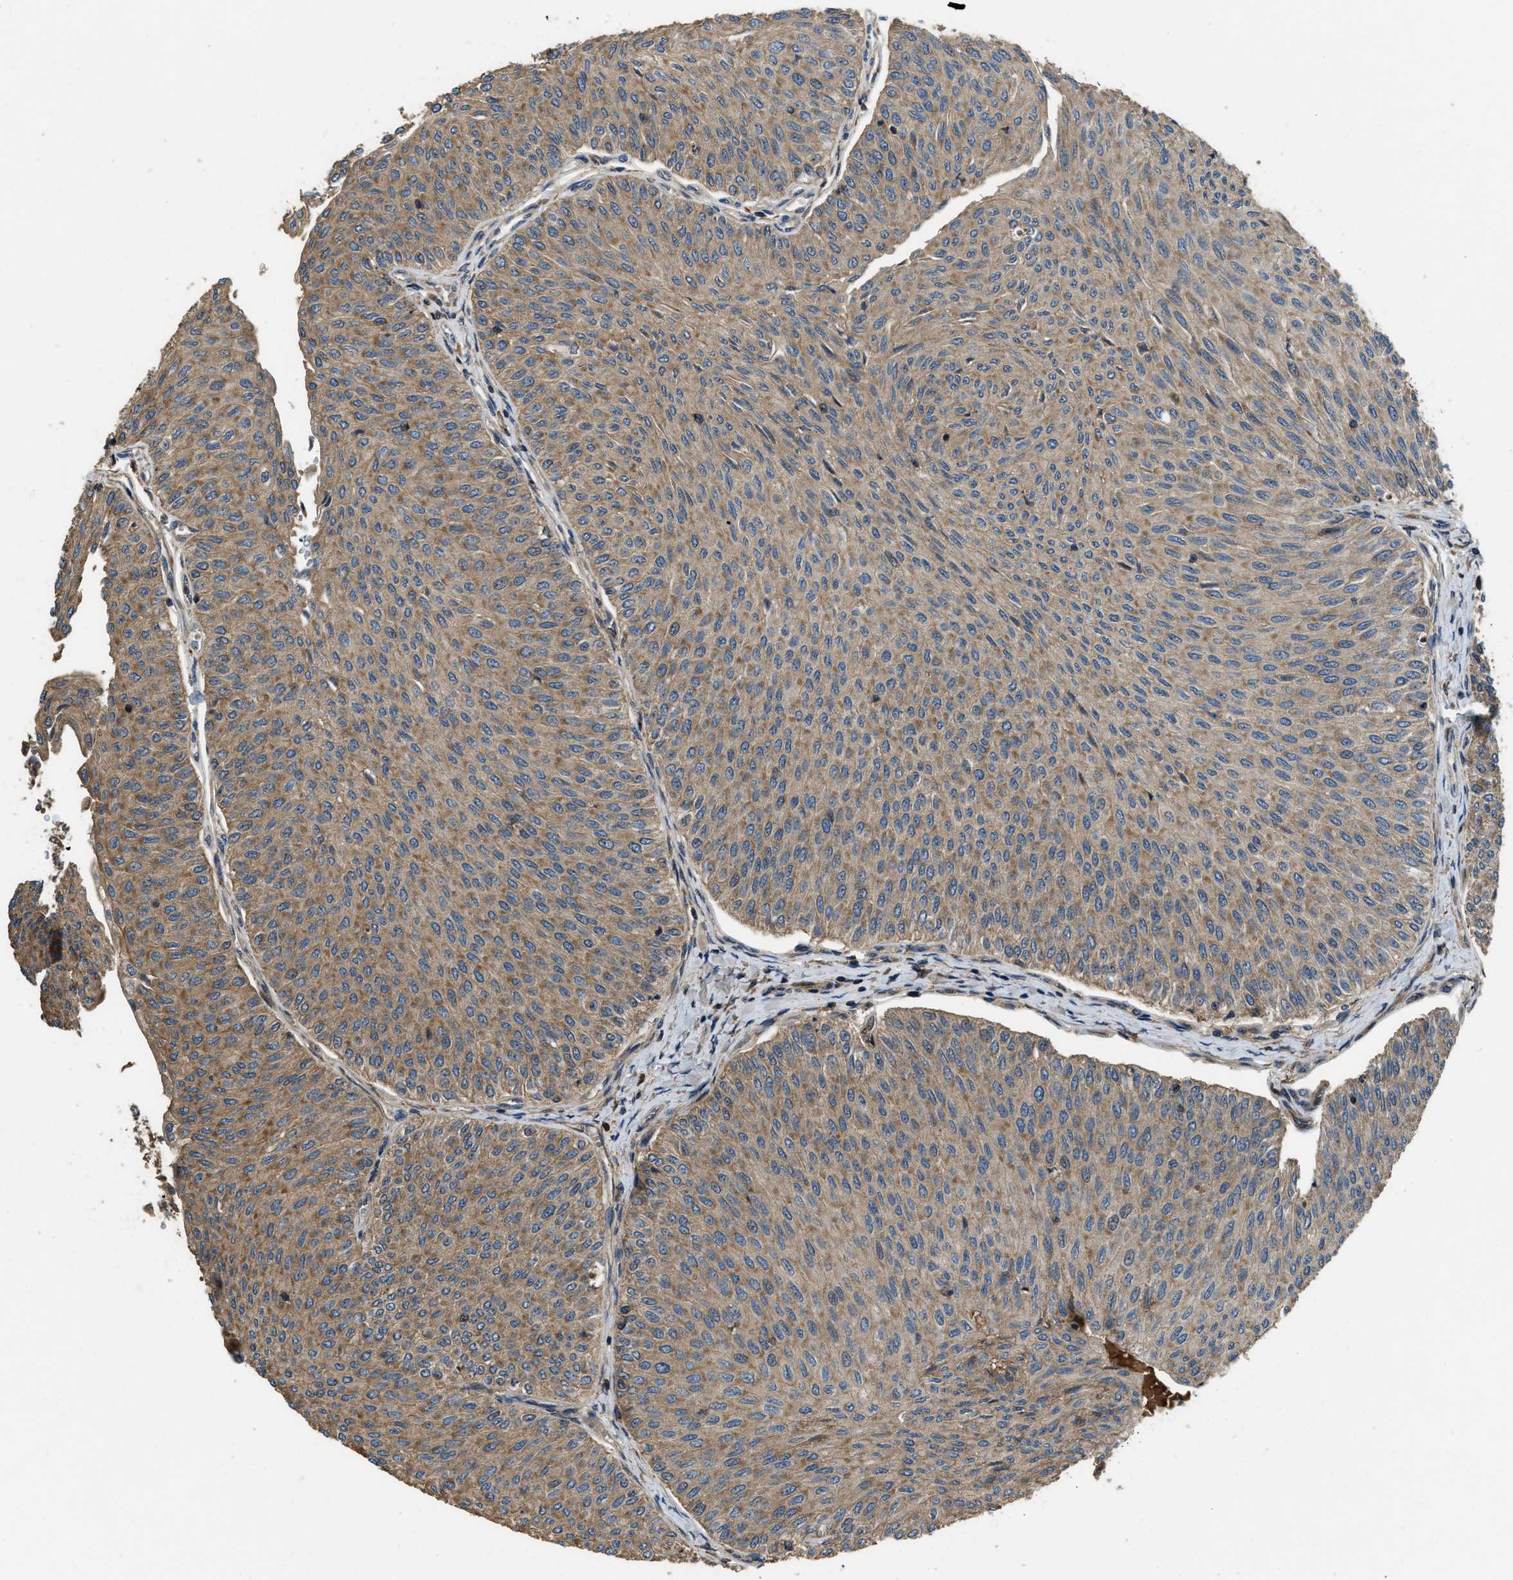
{"staining": {"intensity": "moderate", "quantity": ">75%", "location": "cytoplasmic/membranous"}, "tissue": "urothelial cancer", "cell_type": "Tumor cells", "image_type": "cancer", "snomed": [{"axis": "morphology", "description": "Urothelial carcinoma, Low grade"}, {"axis": "topography", "description": "Urinary bladder"}], "caption": "Human urothelial cancer stained with a brown dye shows moderate cytoplasmic/membranous positive staining in about >75% of tumor cells.", "gene": "GGH", "patient": {"sex": "male", "age": 78}}